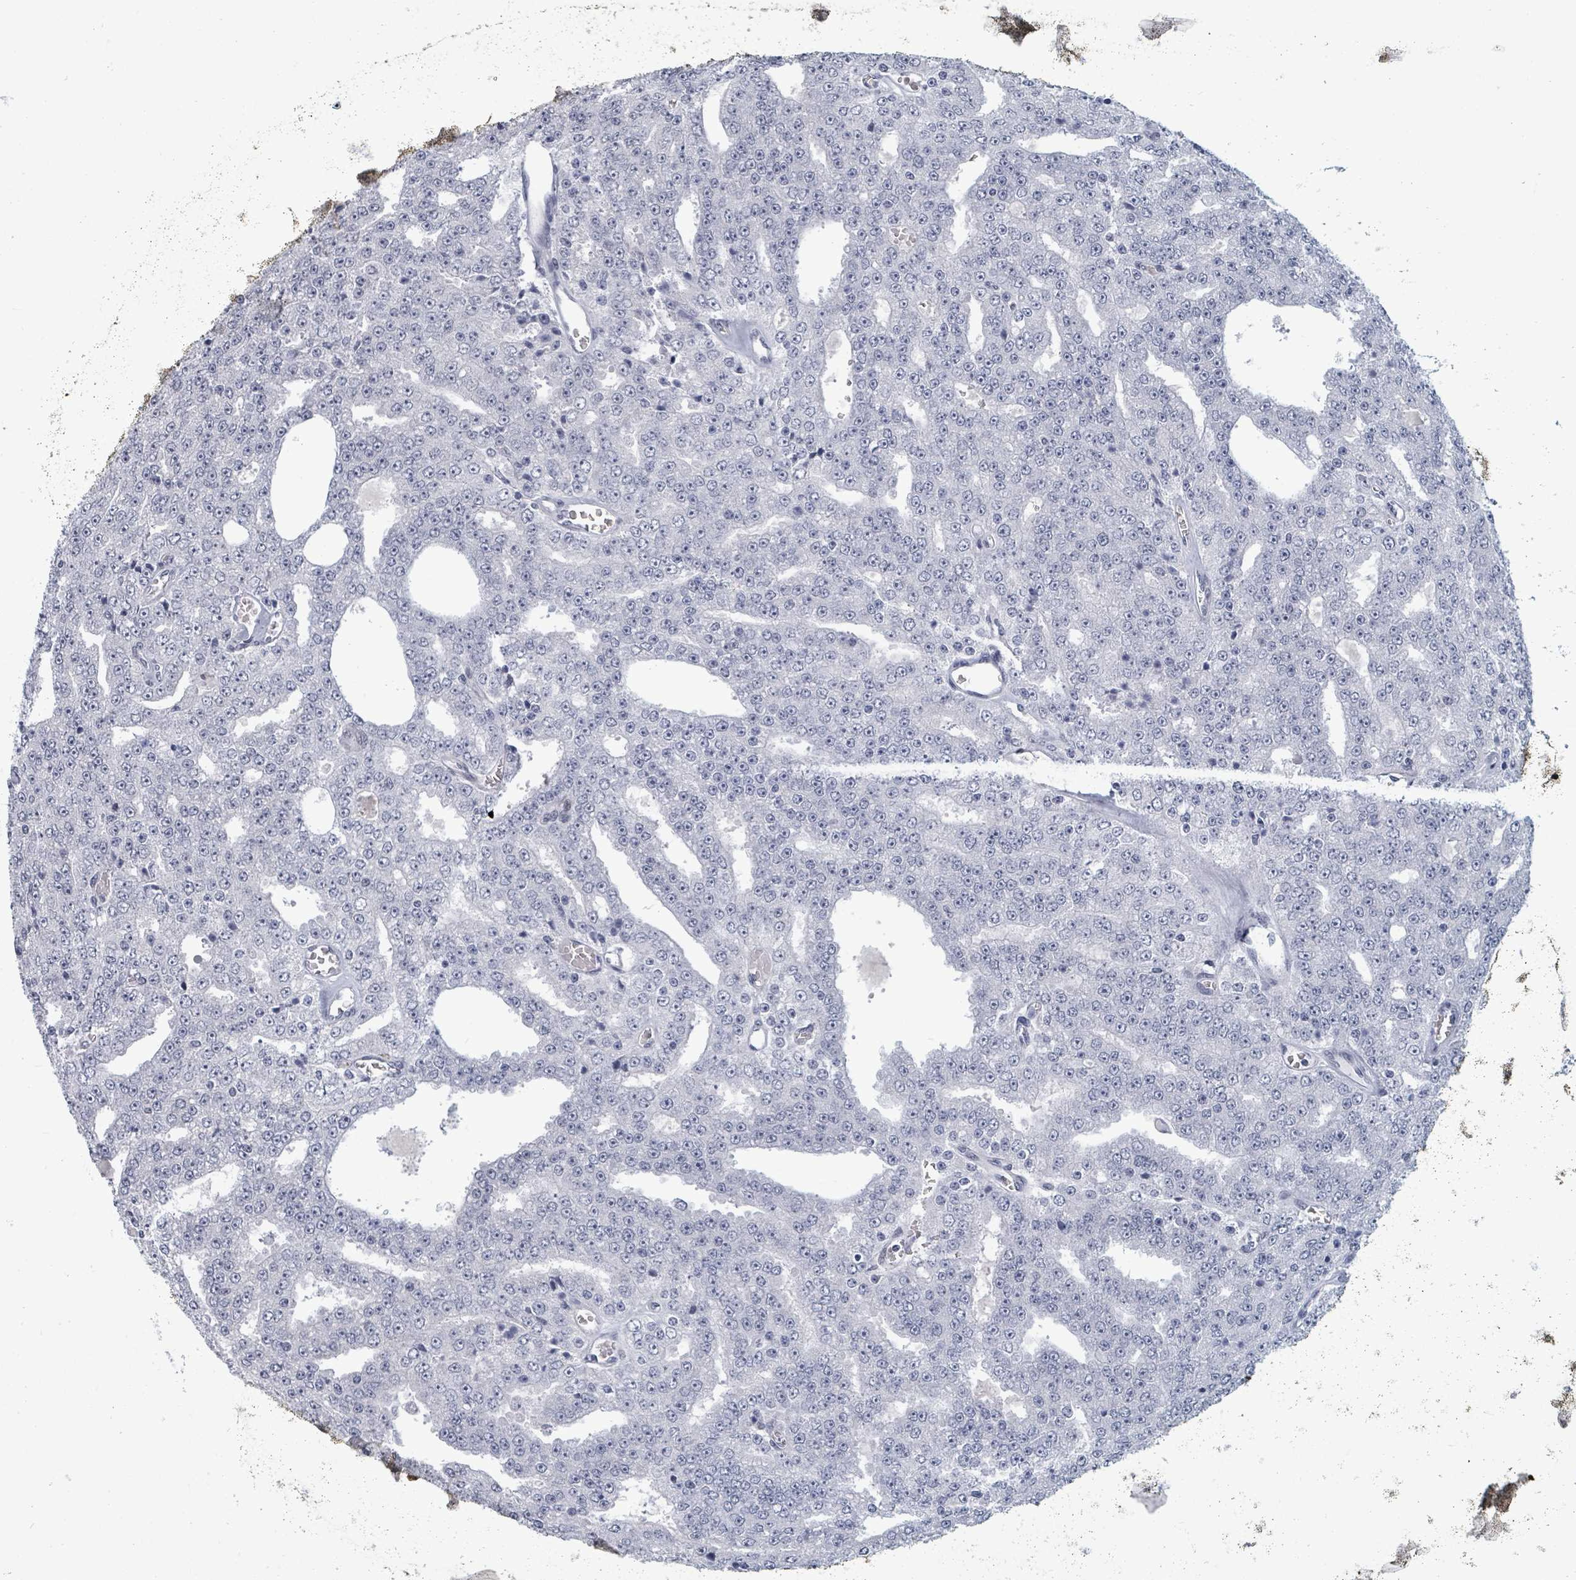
{"staining": {"intensity": "negative", "quantity": "none", "location": "none"}, "tissue": "prostate cancer", "cell_type": "Tumor cells", "image_type": "cancer", "snomed": [{"axis": "morphology", "description": "Adenocarcinoma, High grade"}, {"axis": "topography", "description": "Prostate"}], "caption": "Immunohistochemical staining of prostate adenocarcinoma (high-grade) displays no significant staining in tumor cells.", "gene": "ERCC5", "patient": {"sex": "male", "age": 63}}